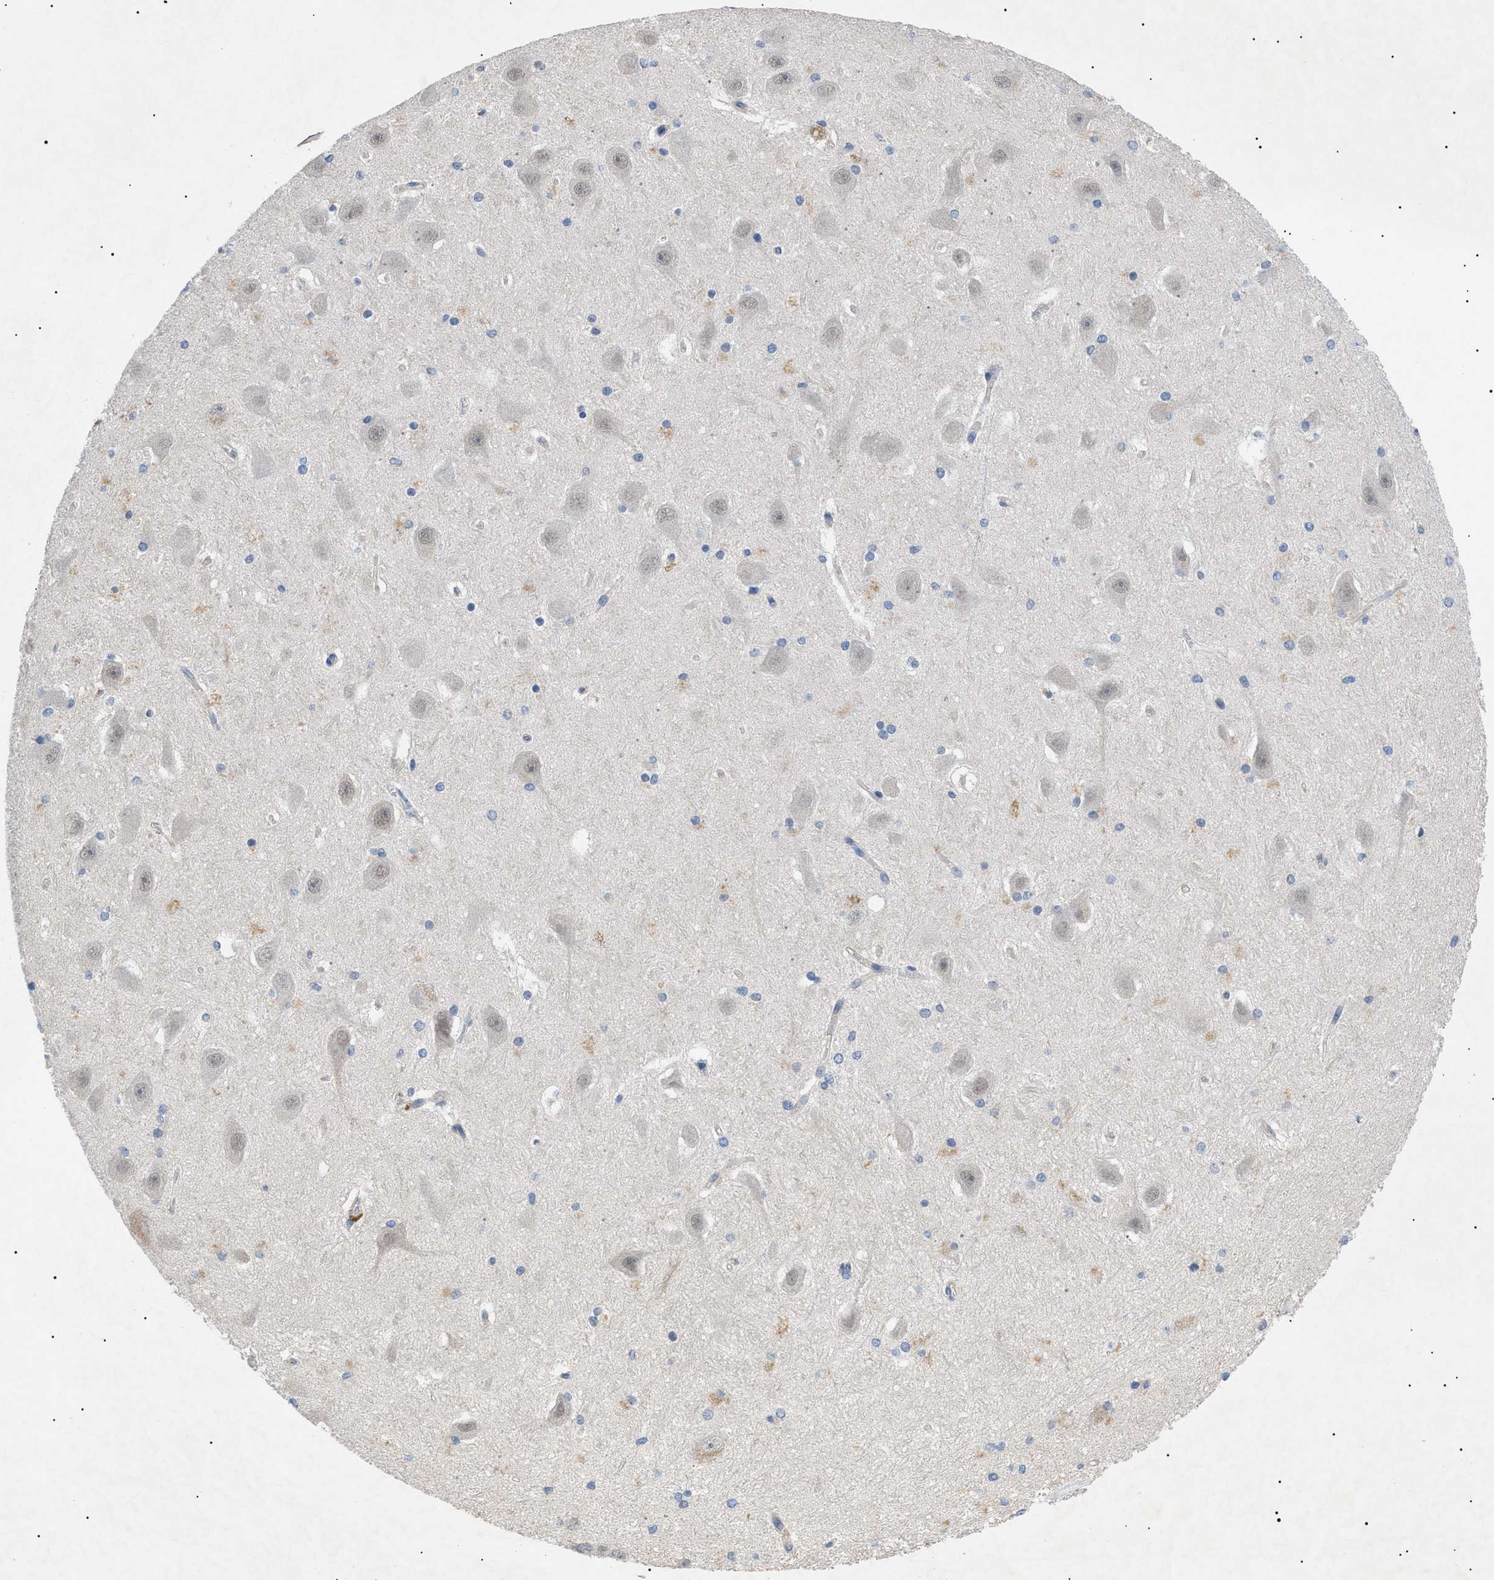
{"staining": {"intensity": "negative", "quantity": "none", "location": "none"}, "tissue": "hippocampus", "cell_type": "Glial cells", "image_type": "normal", "snomed": [{"axis": "morphology", "description": "Normal tissue, NOS"}, {"axis": "topography", "description": "Hippocampus"}], "caption": "Image shows no protein expression in glial cells of unremarkable hippocampus. (Stains: DAB immunohistochemistry (IHC) with hematoxylin counter stain, Microscopy: brightfield microscopy at high magnification).", "gene": "RIPK1", "patient": {"sex": "female", "age": 19}}